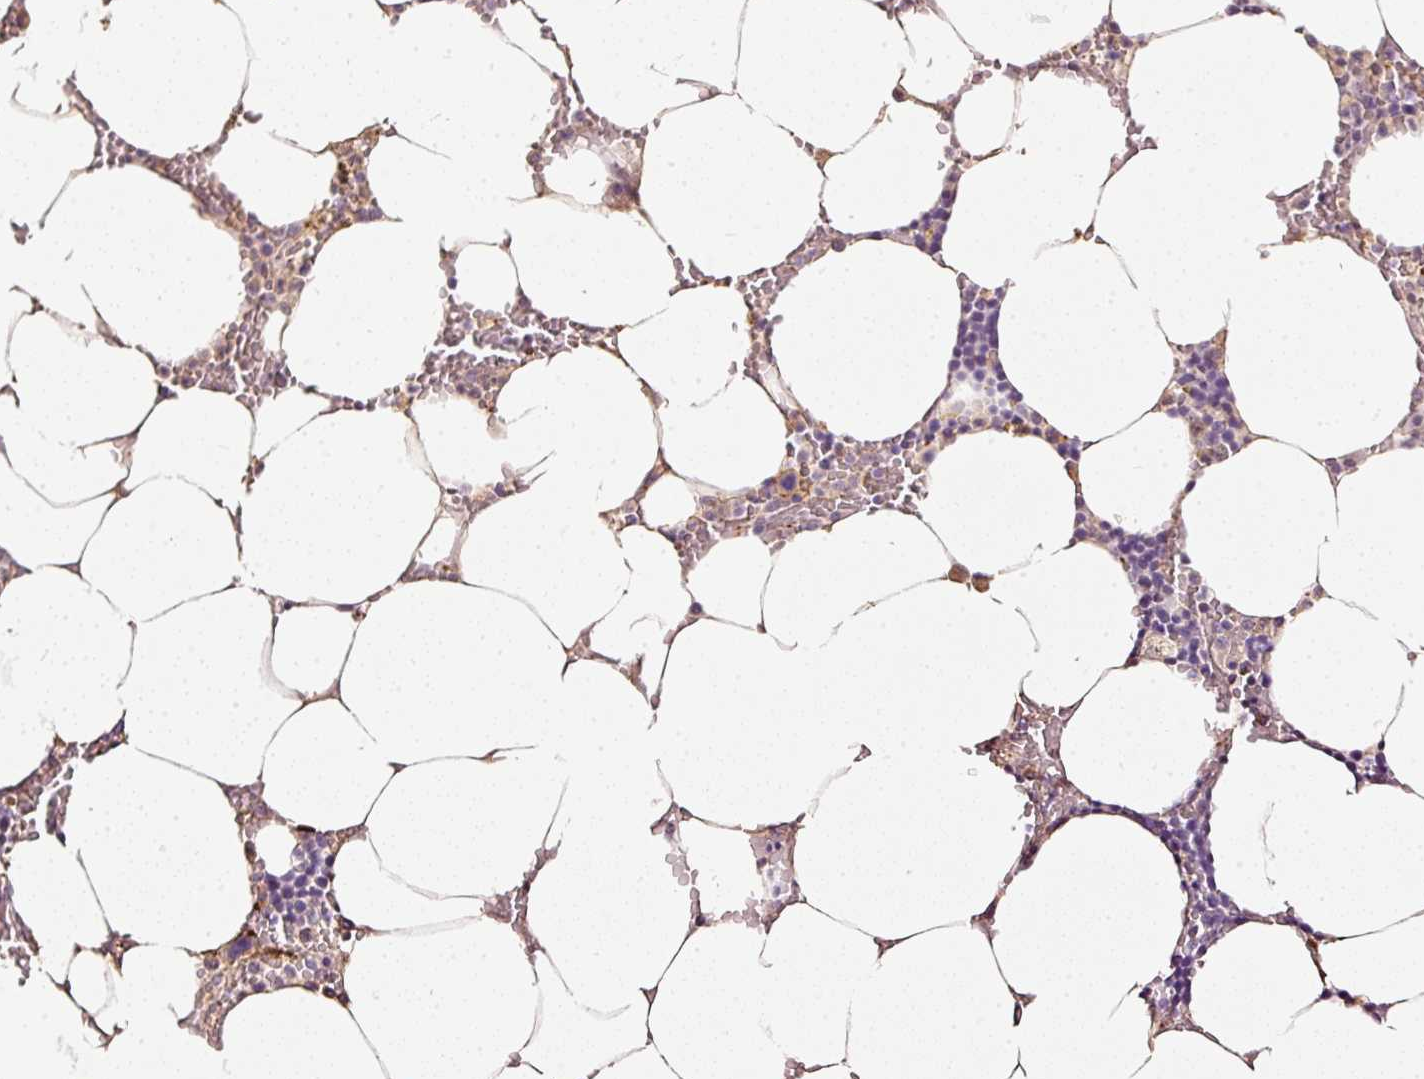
{"staining": {"intensity": "moderate", "quantity": "<25%", "location": "cytoplasmic/membranous"}, "tissue": "bone marrow", "cell_type": "Hematopoietic cells", "image_type": "normal", "snomed": [{"axis": "morphology", "description": "Normal tissue, NOS"}, {"axis": "topography", "description": "Bone marrow"}], "caption": "An IHC histopathology image of unremarkable tissue is shown. Protein staining in brown shows moderate cytoplasmic/membranous positivity in bone marrow within hematopoietic cells. The staining is performed using DAB brown chromogen to label protein expression. The nuclei are counter-stained blue using hematoxylin.", "gene": "TOGARAM1", "patient": {"sex": "male", "age": 70}}